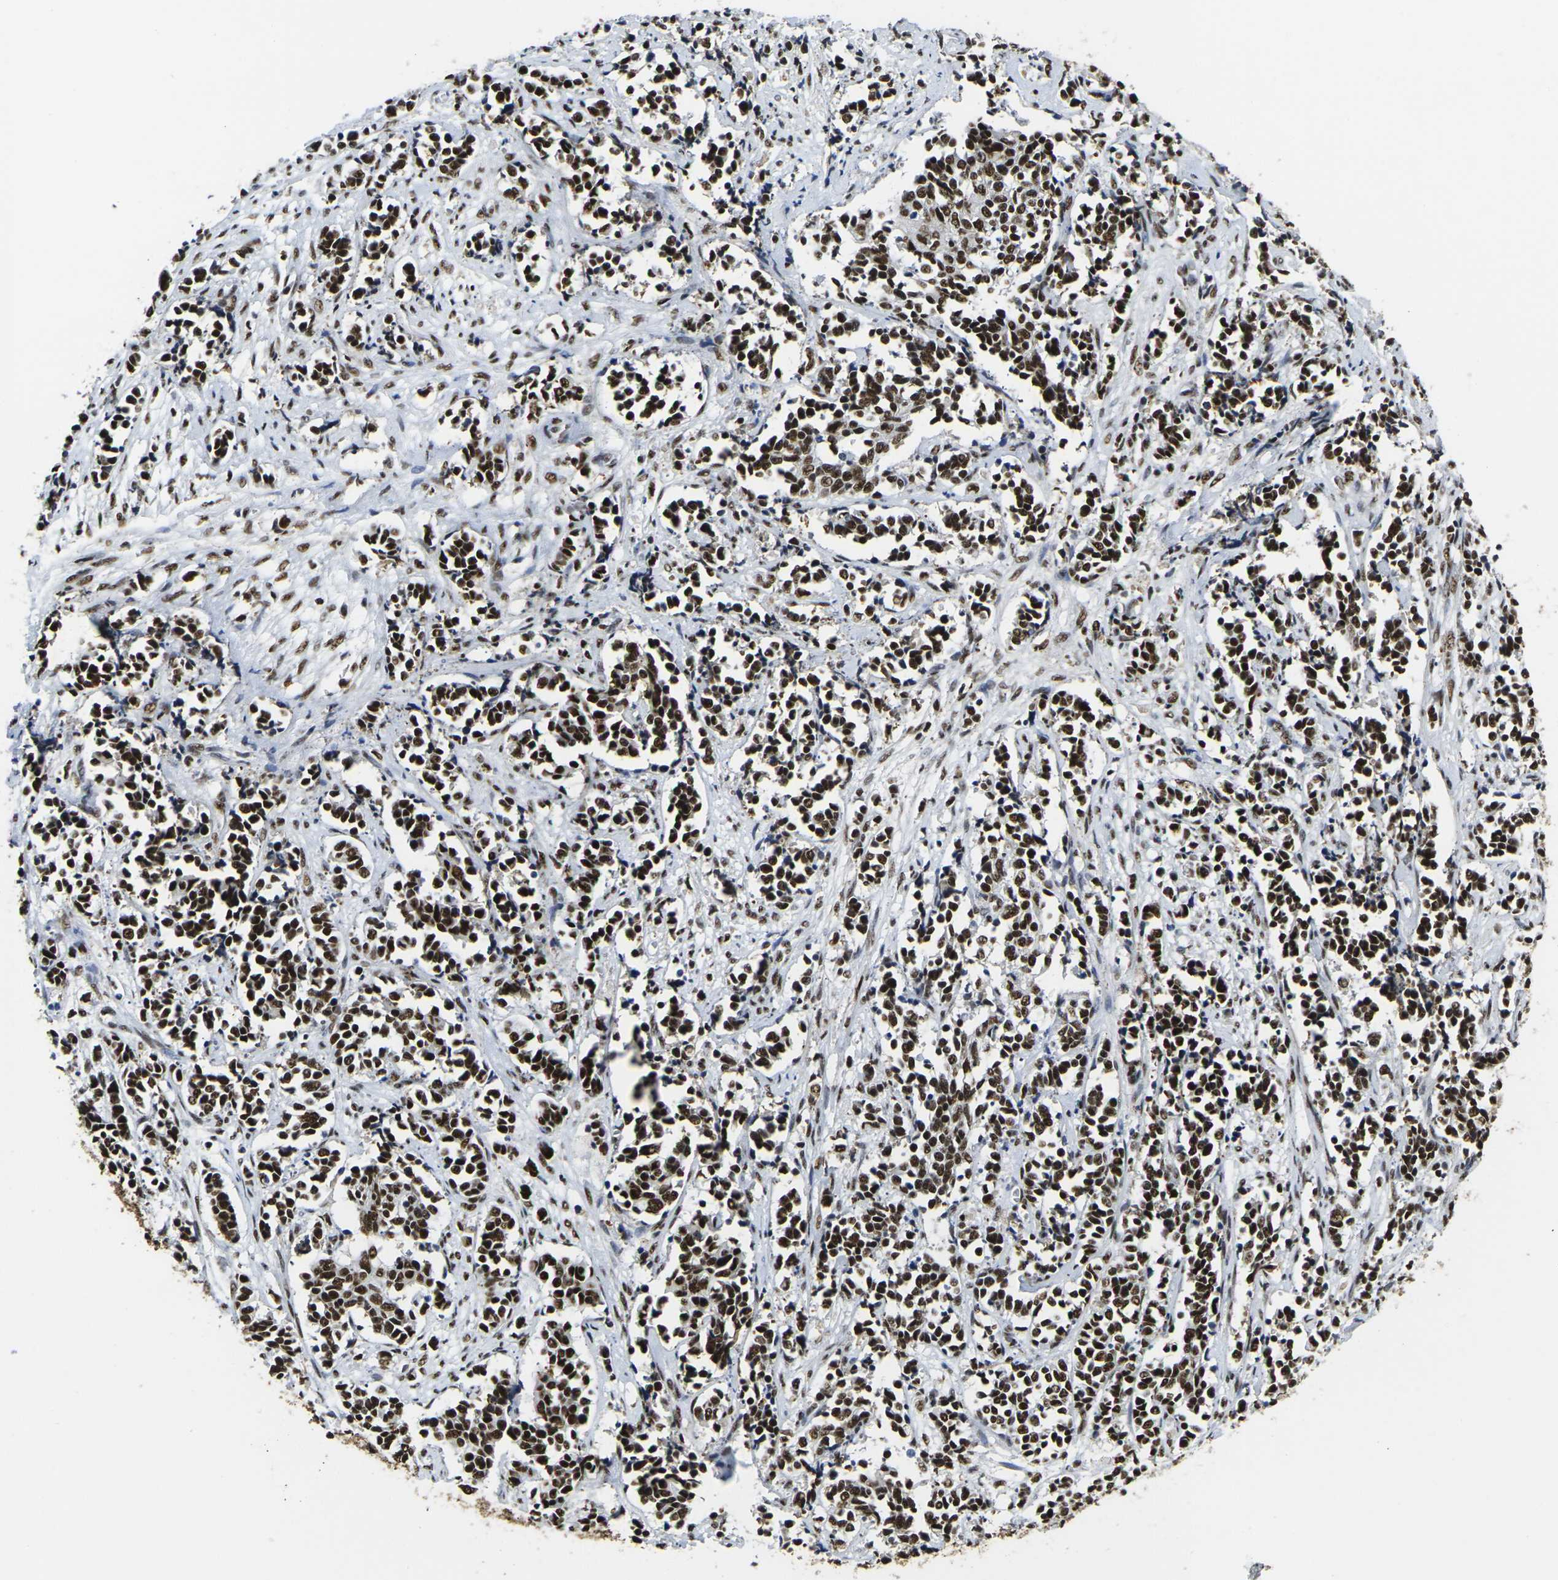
{"staining": {"intensity": "strong", "quantity": ">75%", "location": "nuclear"}, "tissue": "cervical cancer", "cell_type": "Tumor cells", "image_type": "cancer", "snomed": [{"axis": "morphology", "description": "Normal tissue, NOS"}, {"axis": "morphology", "description": "Squamous cell carcinoma, NOS"}, {"axis": "topography", "description": "Cervix"}], "caption": "A photomicrograph showing strong nuclear positivity in about >75% of tumor cells in cervical squamous cell carcinoma, as visualized by brown immunohistochemical staining.", "gene": "SMARCC1", "patient": {"sex": "female", "age": 35}}